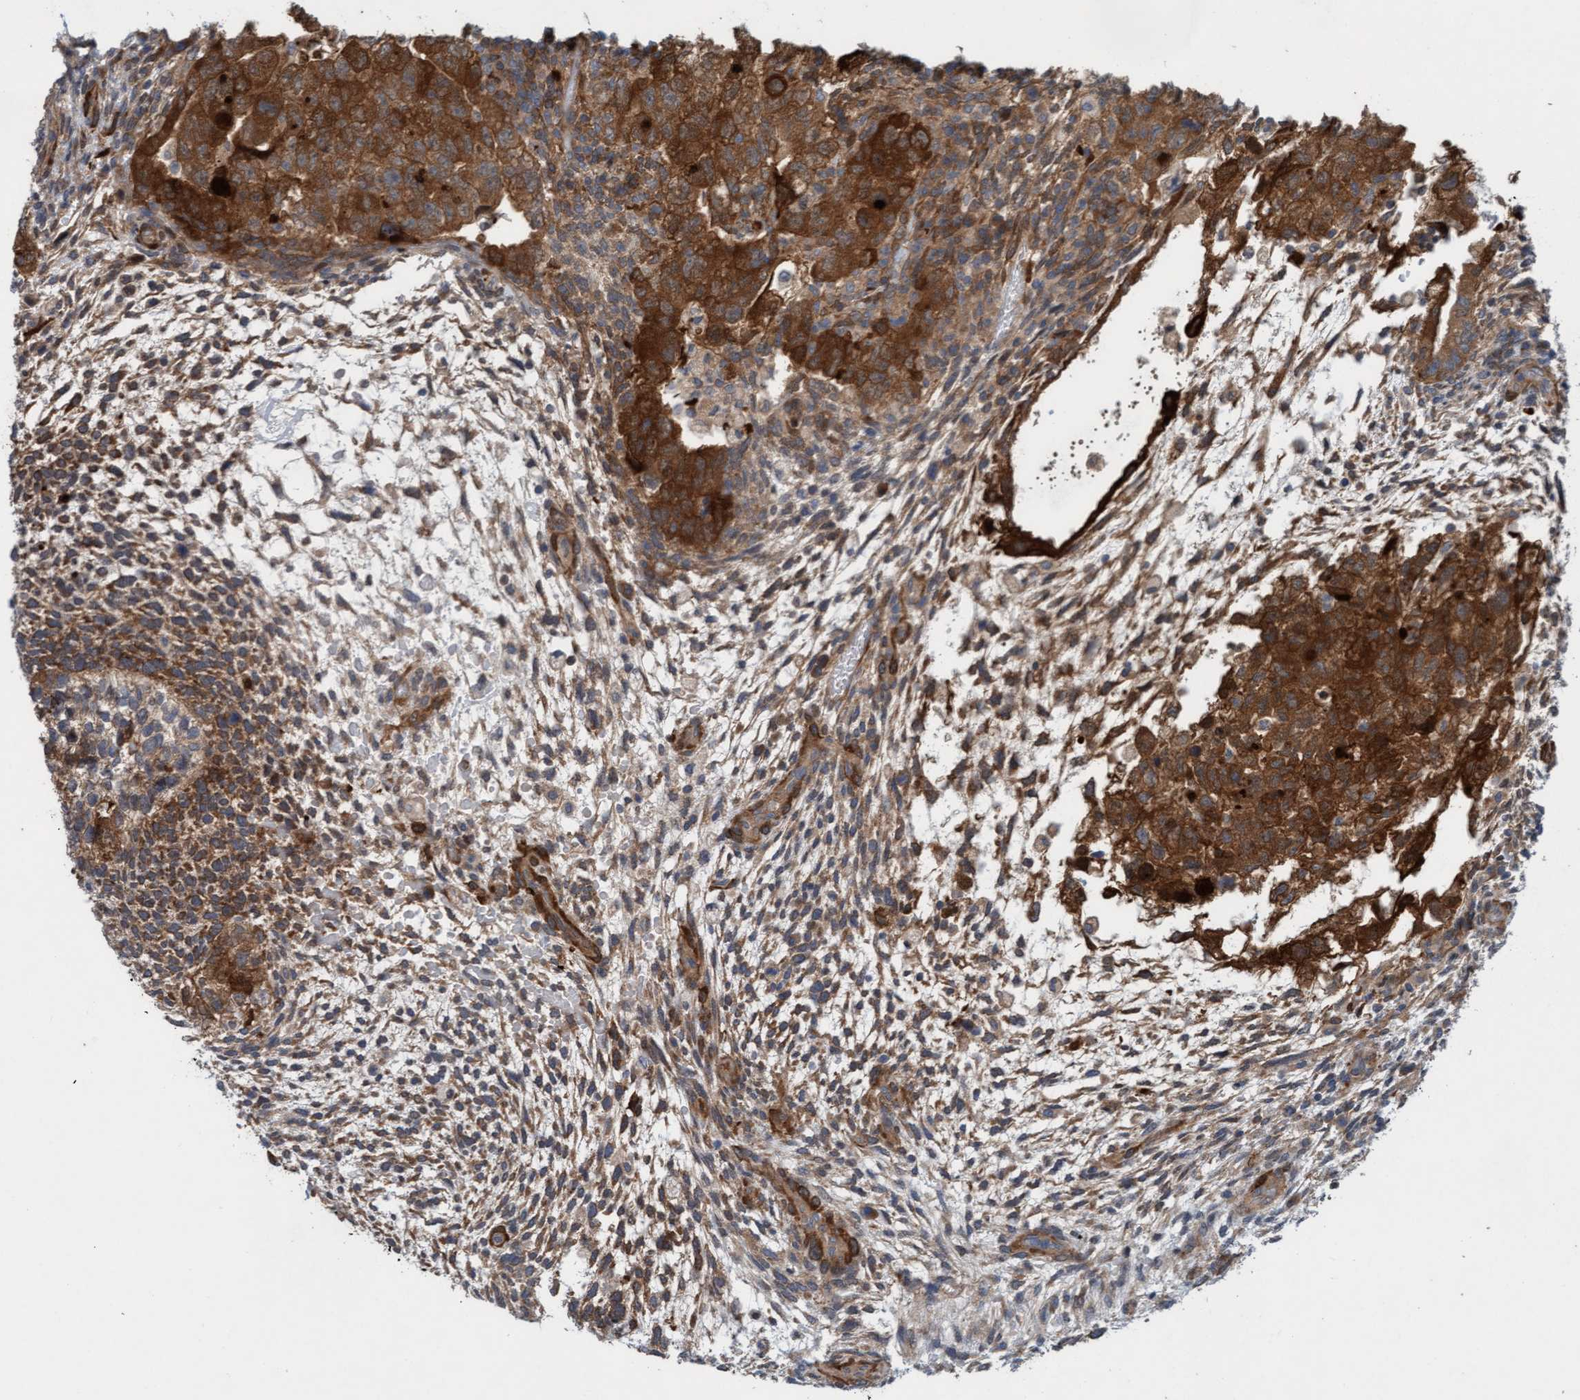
{"staining": {"intensity": "strong", "quantity": ">75%", "location": "cytoplasmic/membranous"}, "tissue": "testis cancer", "cell_type": "Tumor cells", "image_type": "cancer", "snomed": [{"axis": "morphology", "description": "Carcinoma, Embryonal, NOS"}, {"axis": "topography", "description": "Testis"}], "caption": "Immunohistochemistry micrograph of human testis cancer (embryonal carcinoma) stained for a protein (brown), which demonstrates high levels of strong cytoplasmic/membranous staining in approximately >75% of tumor cells.", "gene": "KLHL25", "patient": {"sex": "male", "age": 36}}